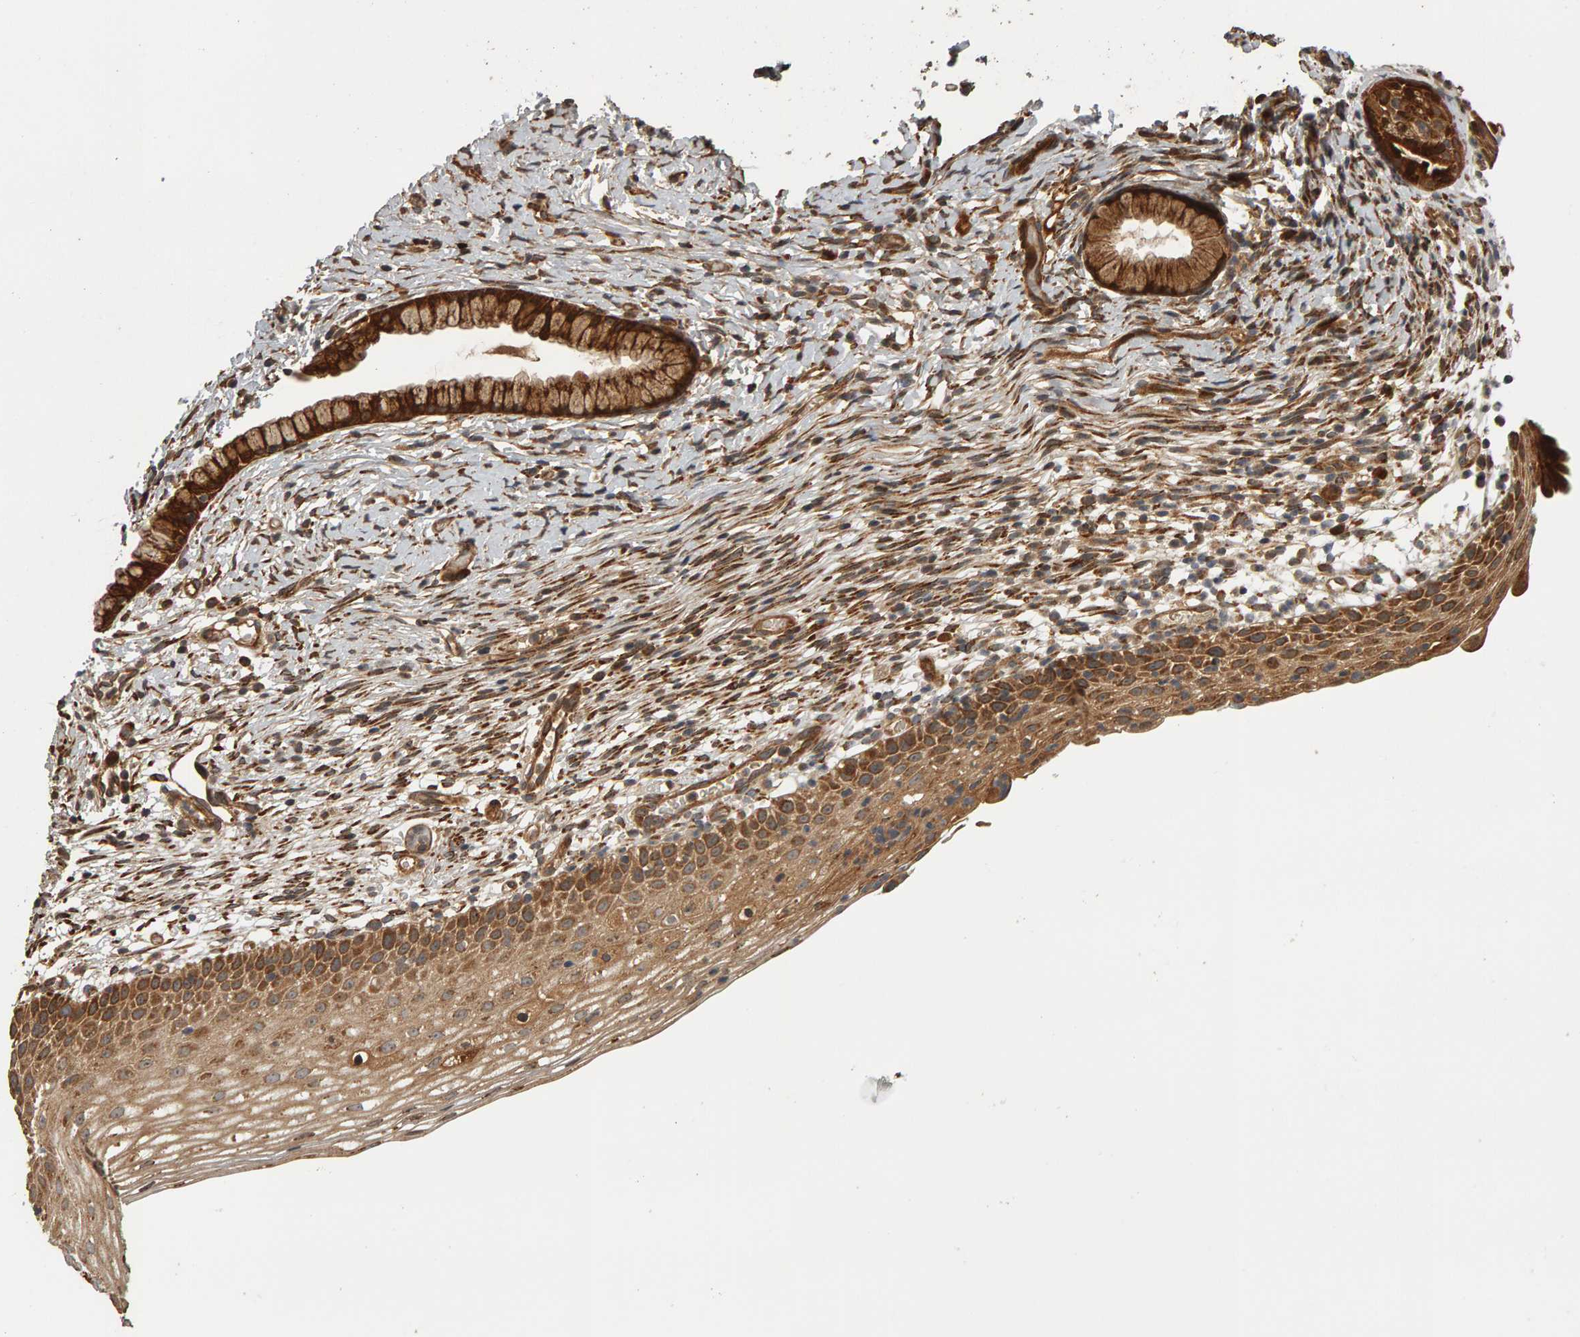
{"staining": {"intensity": "strong", "quantity": ">75%", "location": "cytoplasmic/membranous"}, "tissue": "cervix", "cell_type": "Glandular cells", "image_type": "normal", "snomed": [{"axis": "morphology", "description": "Normal tissue, NOS"}, {"axis": "topography", "description": "Cervix"}], "caption": "Cervix stained for a protein (brown) displays strong cytoplasmic/membranous positive positivity in about >75% of glandular cells.", "gene": "ZFAND1", "patient": {"sex": "female", "age": 72}}